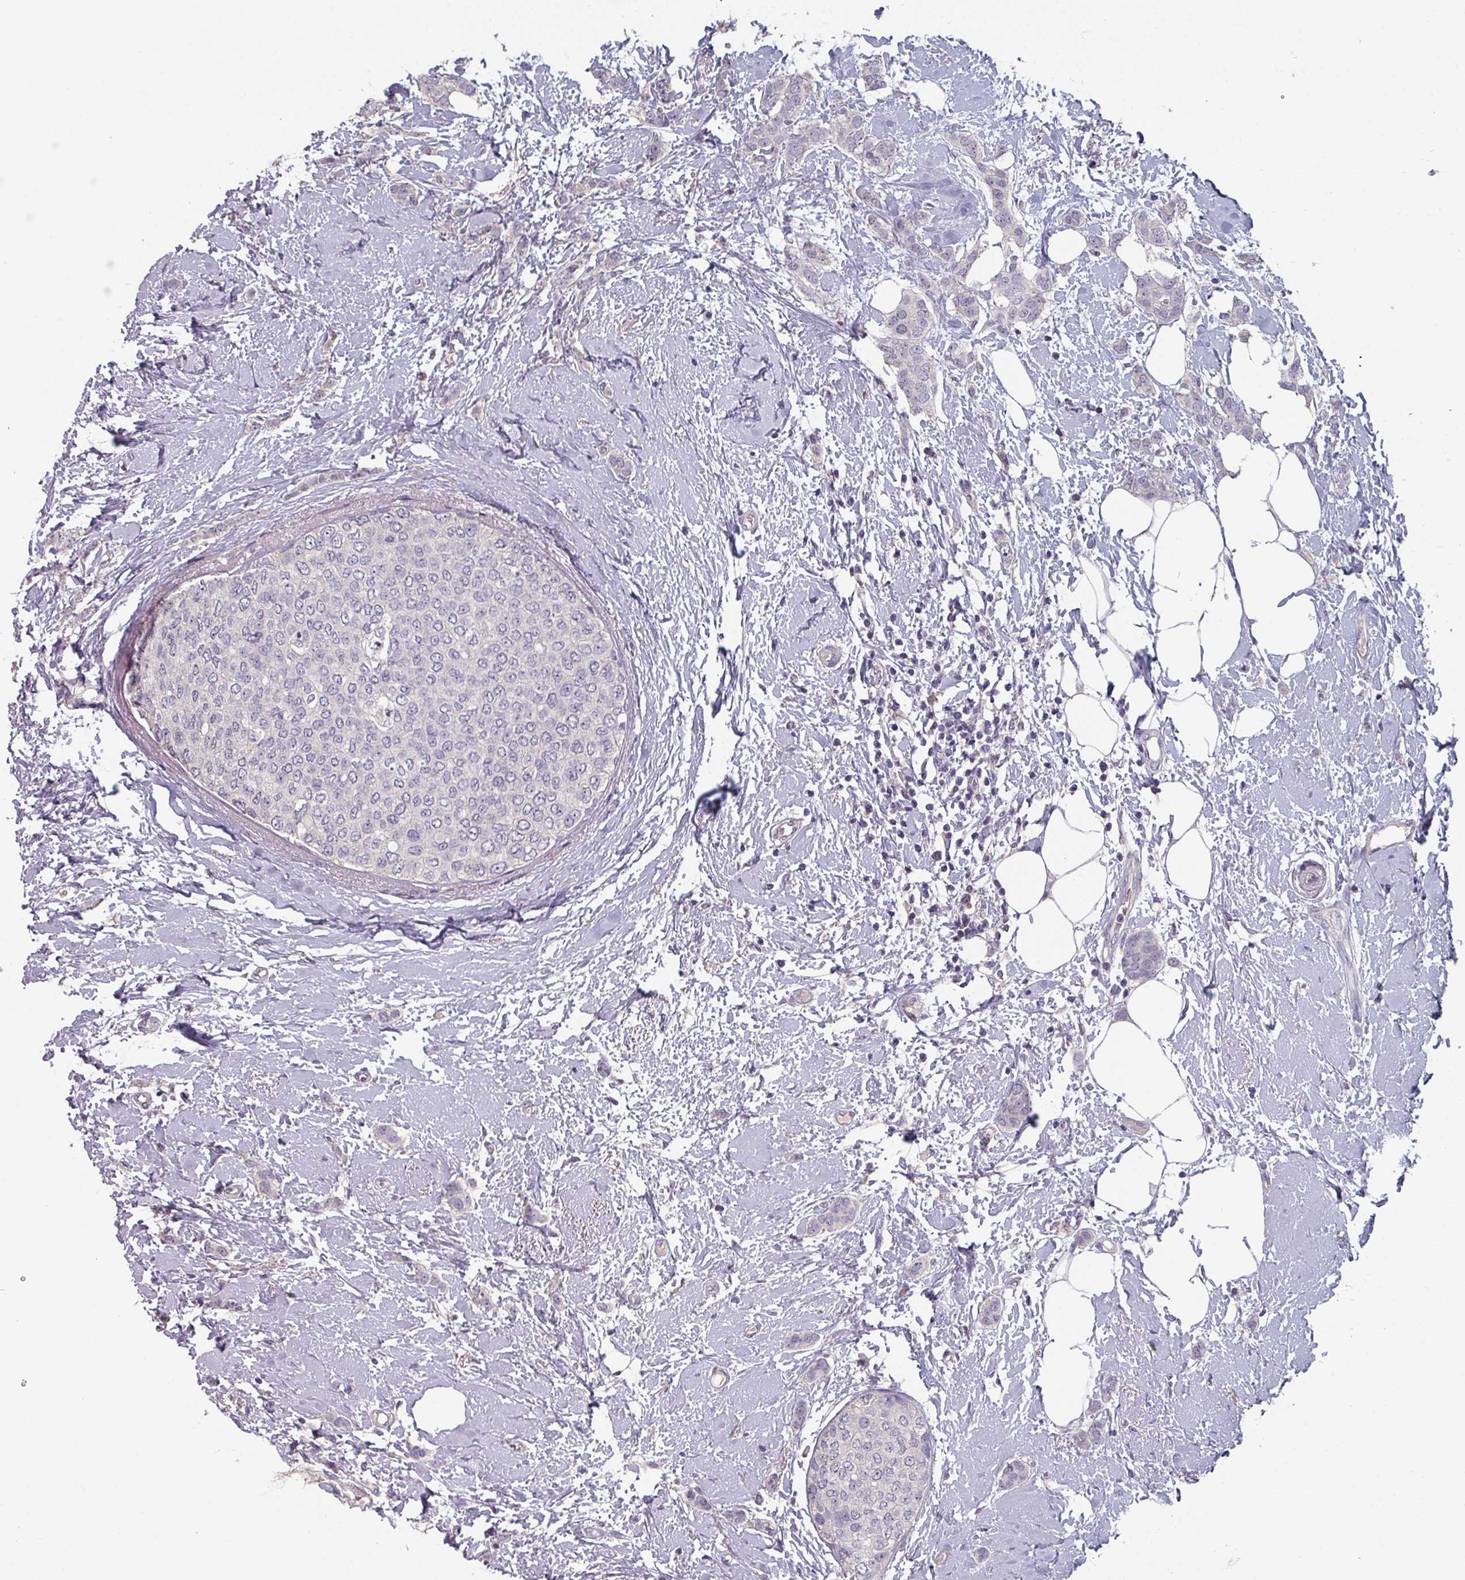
{"staining": {"intensity": "negative", "quantity": "none", "location": "none"}, "tissue": "breast cancer", "cell_type": "Tumor cells", "image_type": "cancer", "snomed": [{"axis": "morphology", "description": "Duct carcinoma"}, {"axis": "topography", "description": "Breast"}], "caption": "The immunohistochemistry image has no significant positivity in tumor cells of breast infiltrating ductal carcinoma tissue.", "gene": "PRAMEF8", "patient": {"sex": "female", "age": 72}}